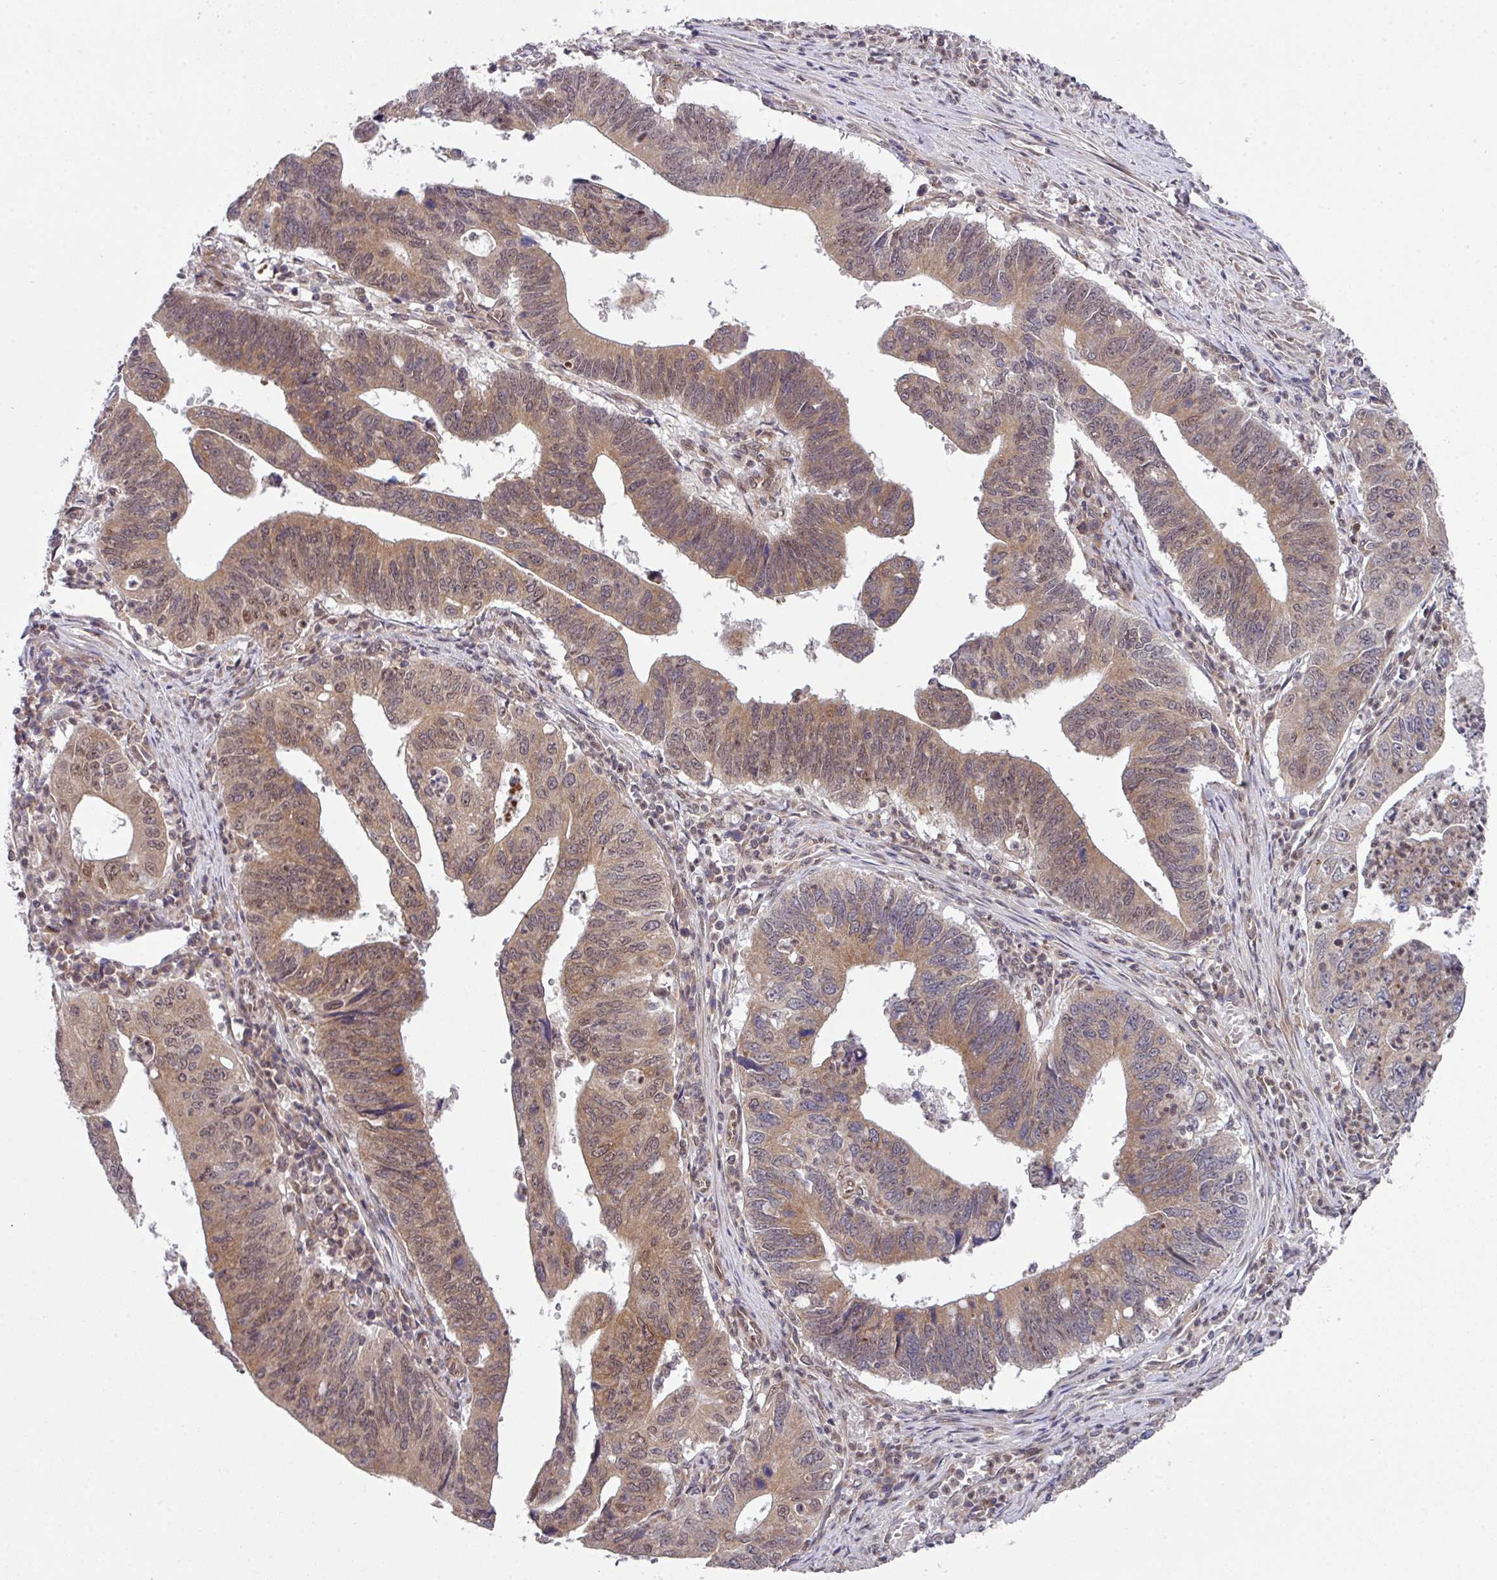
{"staining": {"intensity": "moderate", "quantity": ">75%", "location": "cytoplasmic/membranous,nuclear"}, "tissue": "stomach cancer", "cell_type": "Tumor cells", "image_type": "cancer", "snomed": [{"axis": "morphology", "description": "Adenocarcinoma, NOS"}, {"axis": "topography", "description": "Stomach"}], "caption": "Immunohistochemistry (IHC) image of neoplastic tissue: human stomach cancer stained using immunohistochemistry (IHC) reveals medium levels of moderate protein expression localized specifically in the cytoplasmic/membranous and nuclear of tumor cells, appearing as a cytoplasmic/membranous and nuclear brown color.", "gene": "CAMLG", "patient": {"sex": "male", "age": 59}}